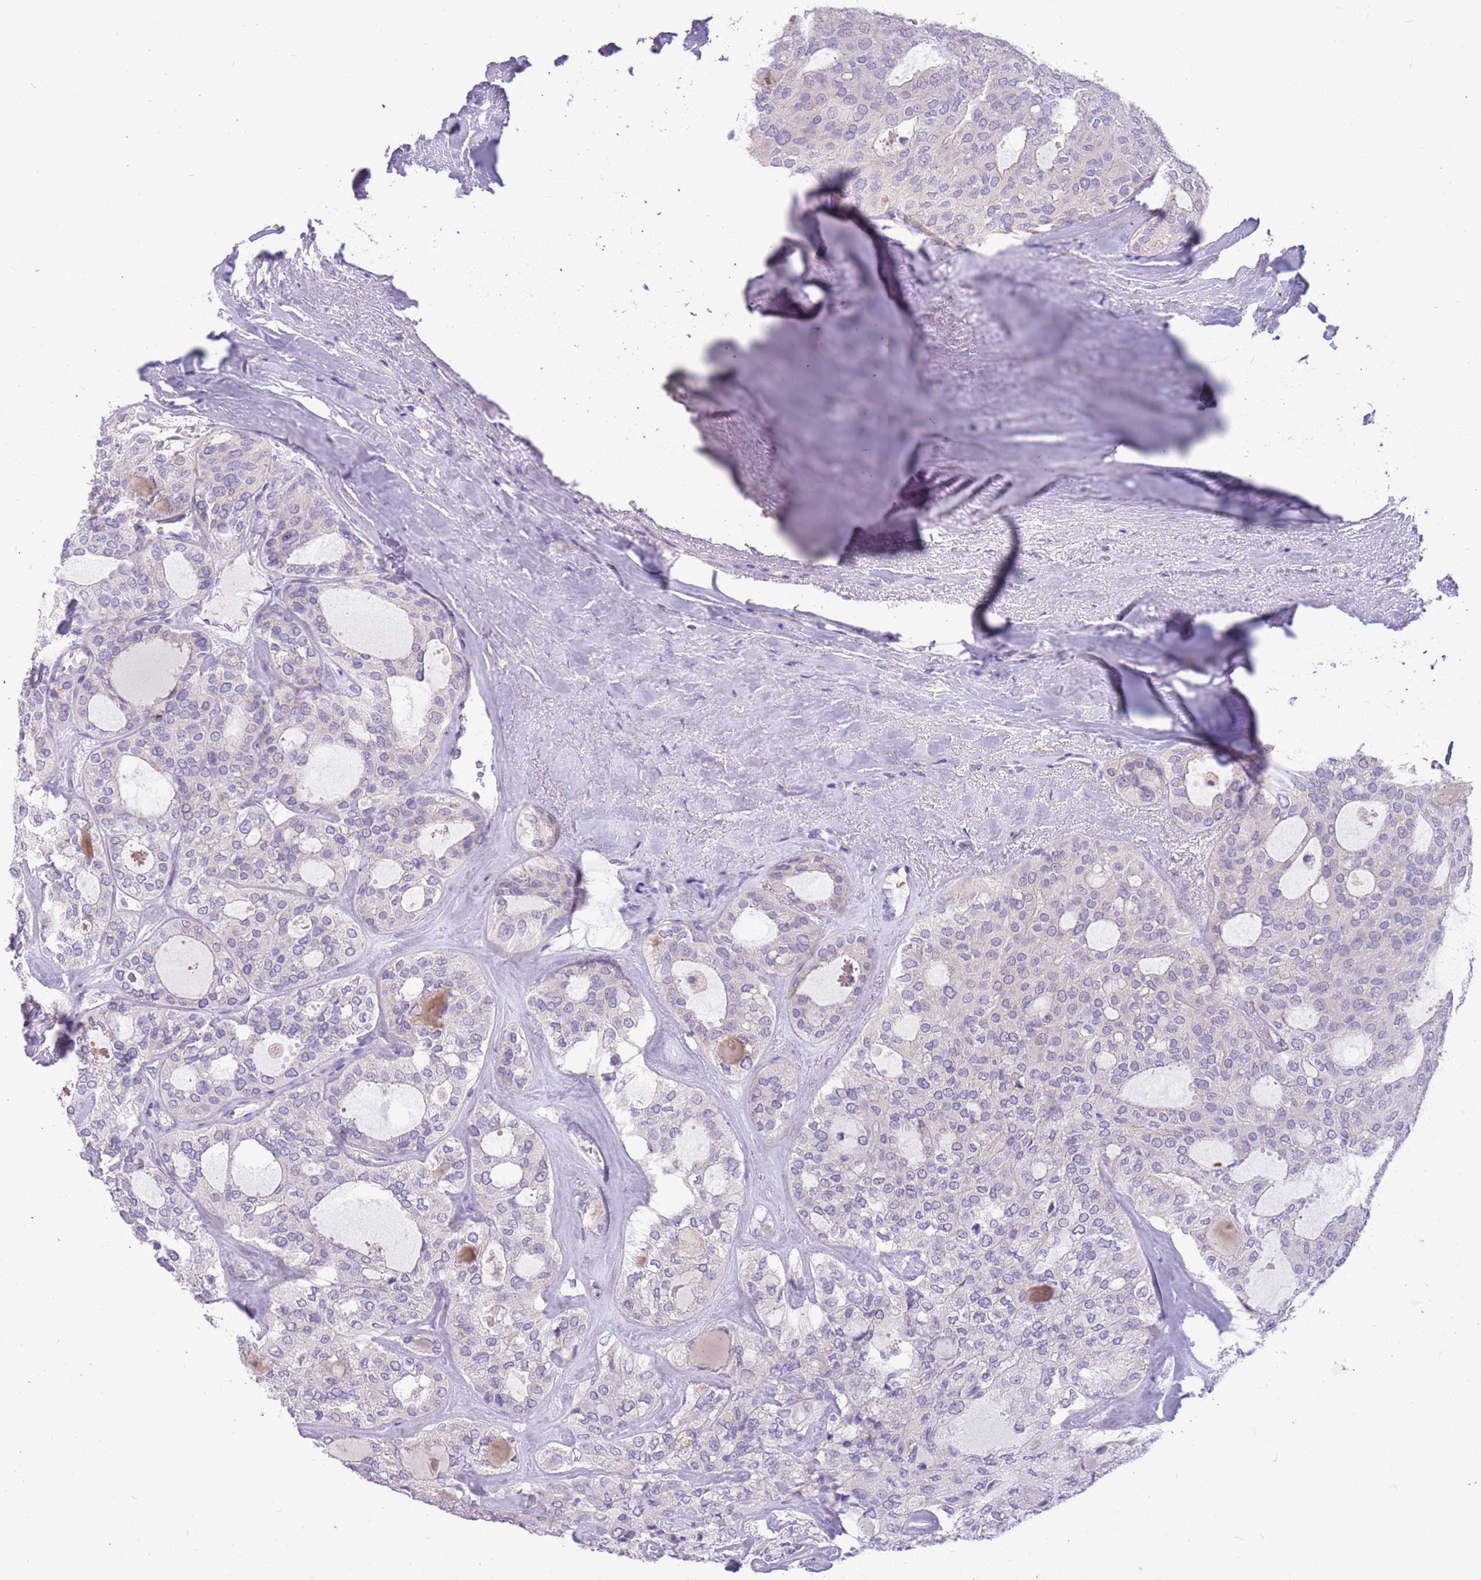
{"staining": {"intensity": "negative", "quantity": "none", "location": "none"}, "tissue": "thyroid cancer", "cell_type": "Tumor cells", "image_type": "cancer", "snomed": [{"axis": "morphology", "description": "Follicular adenoma carcinoma, NOS"}, {"axis": "topography", "description": "Thyroid gland"}], "caption": "High power microscopy histopathology image of an IHC photomicrograph of follicular adenoma carcinoma (thyroid), revealing no significant staining in tumor cells.", "gene": "RHCG", "patient": {"sex": "male", "age": 75}}